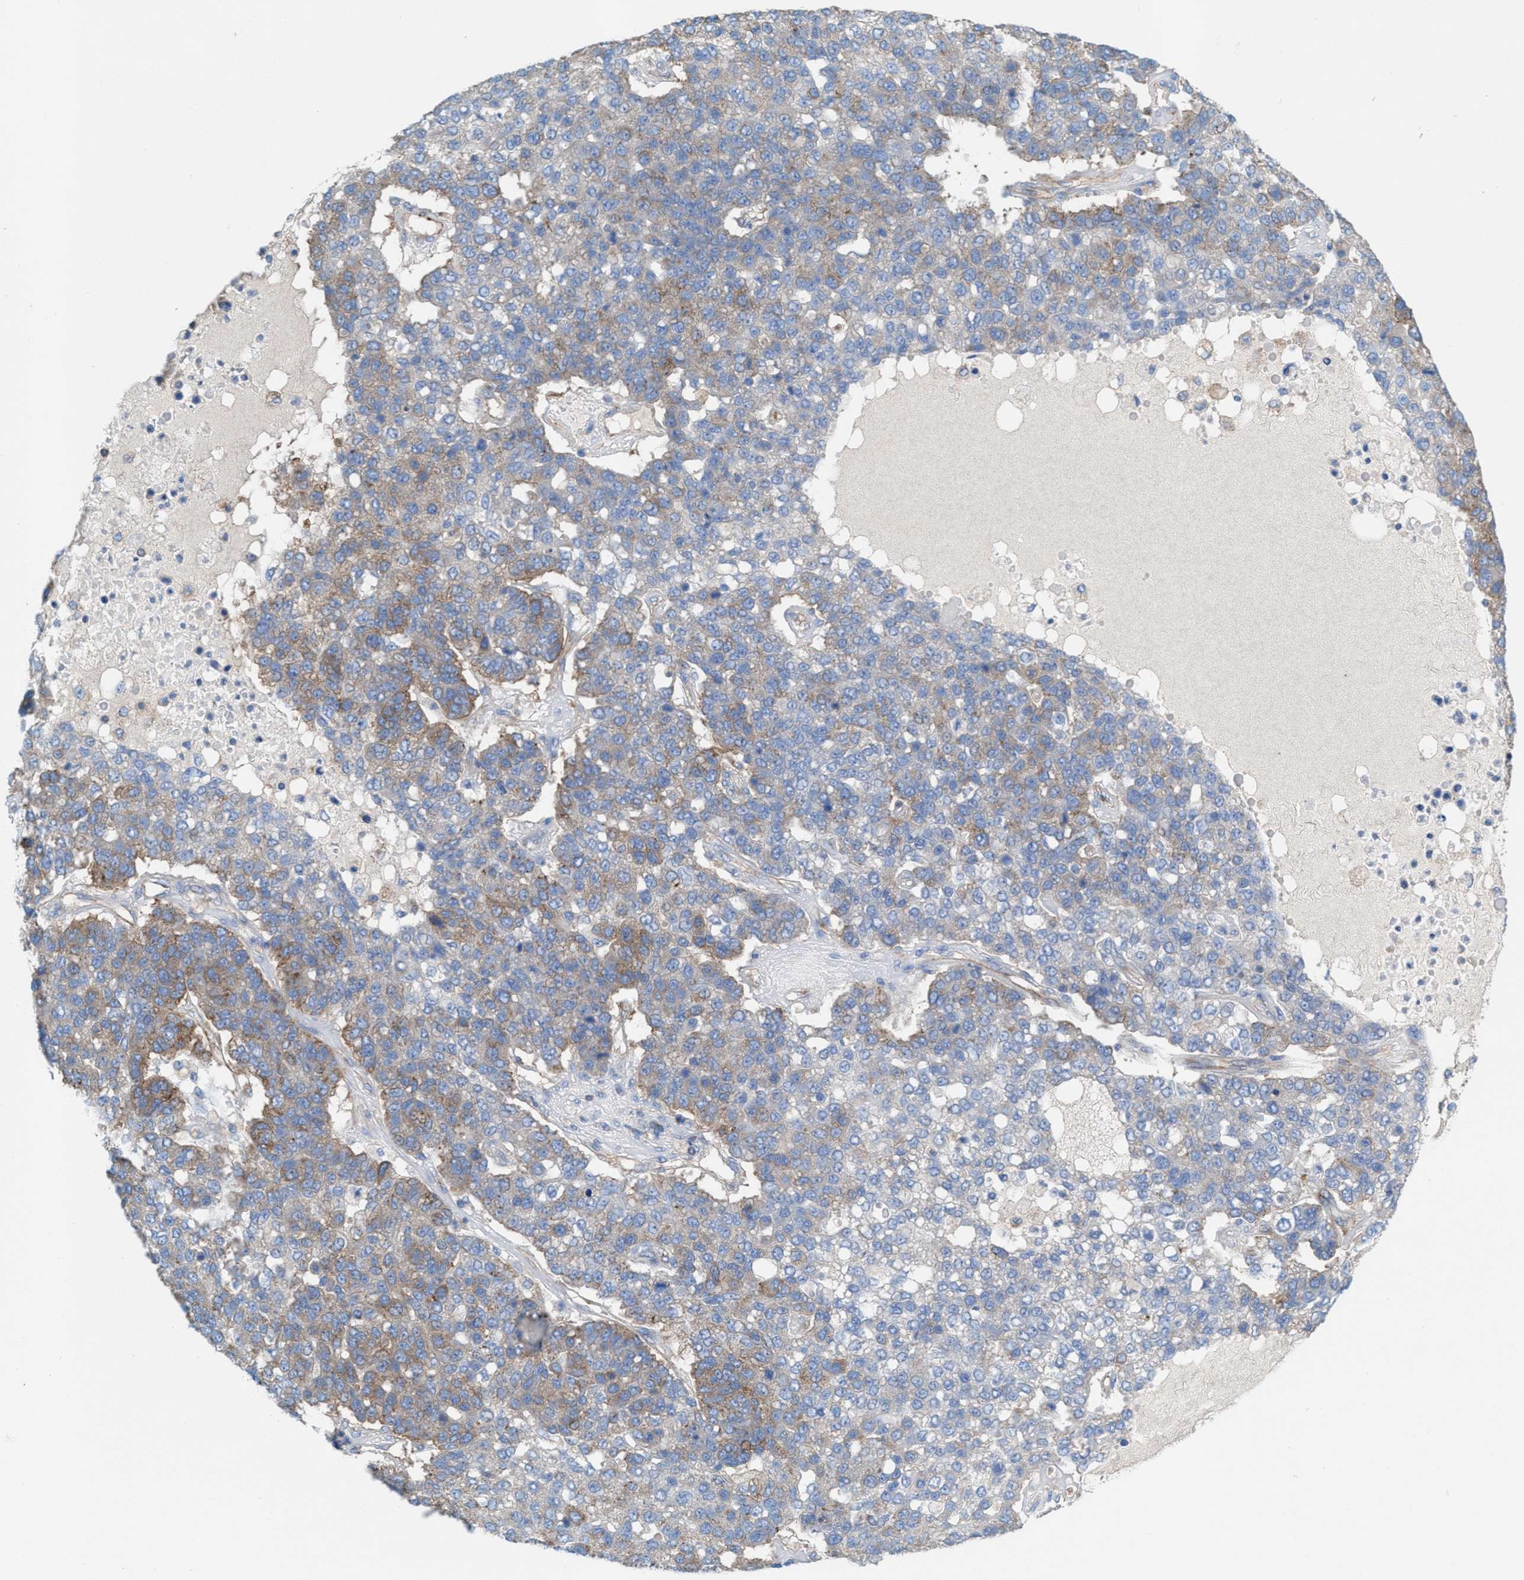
{"staining": {"intensity": "weak", "quantity": "25%-75%", "location": "cytoplasmic/membranous"}, "tissue": "pancreatic cancer", "cell_type": "Tumor cells", "image_type": "cancer", "snomed": [{"axis": "morphology", "description": "Adenocarcinoma, NOS"}, {"axis": "topography", "description": "Pancreas"}], "caption": "Pancreatic adenocarcinoma tissue exhibits weak cytoplasmic/membranous expression in about 25%-75% of tumor cells, visualized by immunohistochemistry. The protein of interest is stained brown, and the nuclei are stained in blue (DAB (3,3'-diaminobenzidine) IHC with brightfield microscopy, high magnification).", "gene": "NYAP1", "patient": {"sex": "female", "age": 61}}